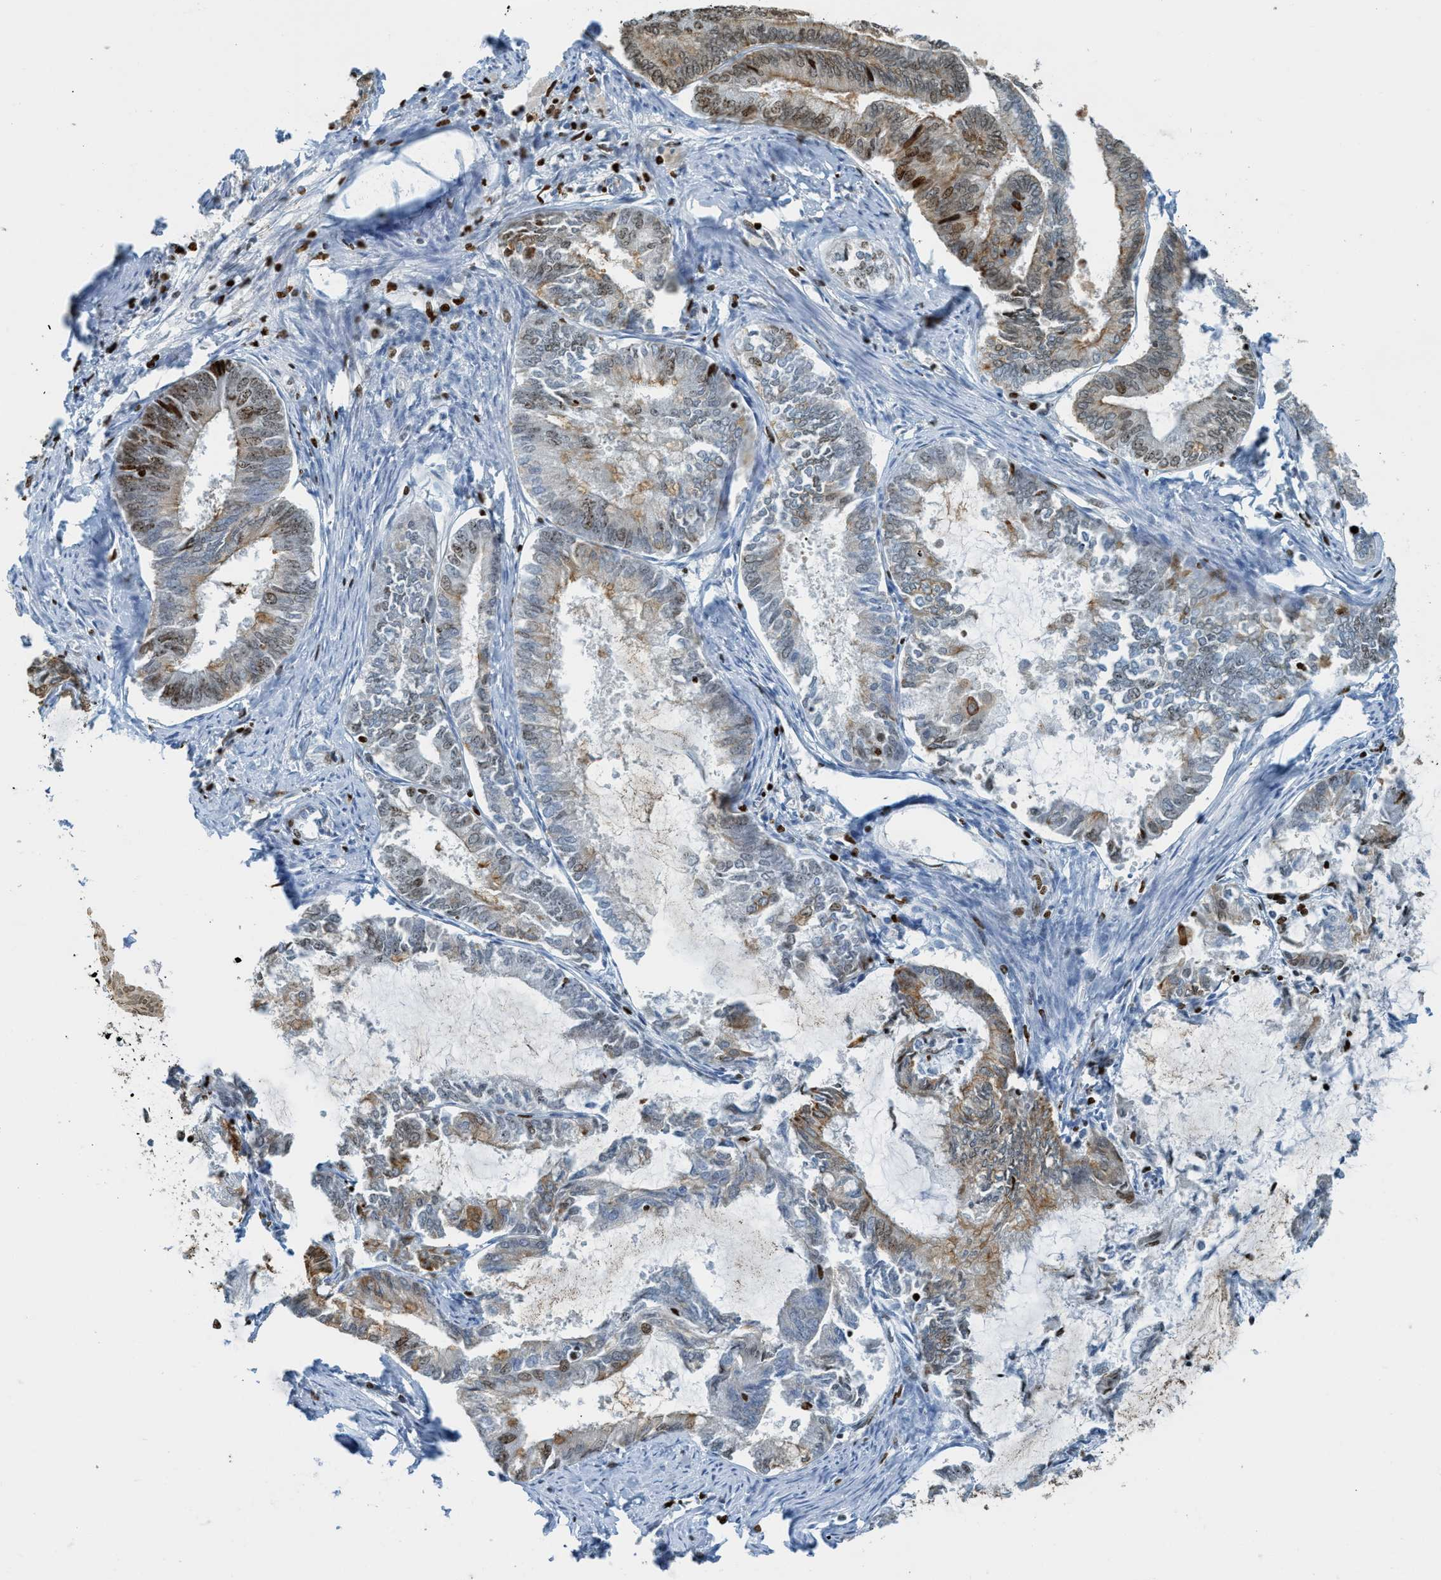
{"staining": {"intensity": "moderate", "quantity": "25%-75%", "location": "cytoplasmic/membranous,nuclear"}, "tissue": "endometrial cancer", "cell_type": "Tumor cells", "image_type": "cancer", "snomed": [{"axis": "morphology", "description": "Adenocarcinoma, NOS"}, {"axis": "topography", "description": "Endometrium"}], "caption": "Immunohistochemical staining of human endometrial cancer shows medium levels of moderate cytoplasmic/membranous and nuclear expression in approximately 25%-75% of tumor cells.", "gene": "SH3D19", "patient": {"sex": "female", "age": 86}}